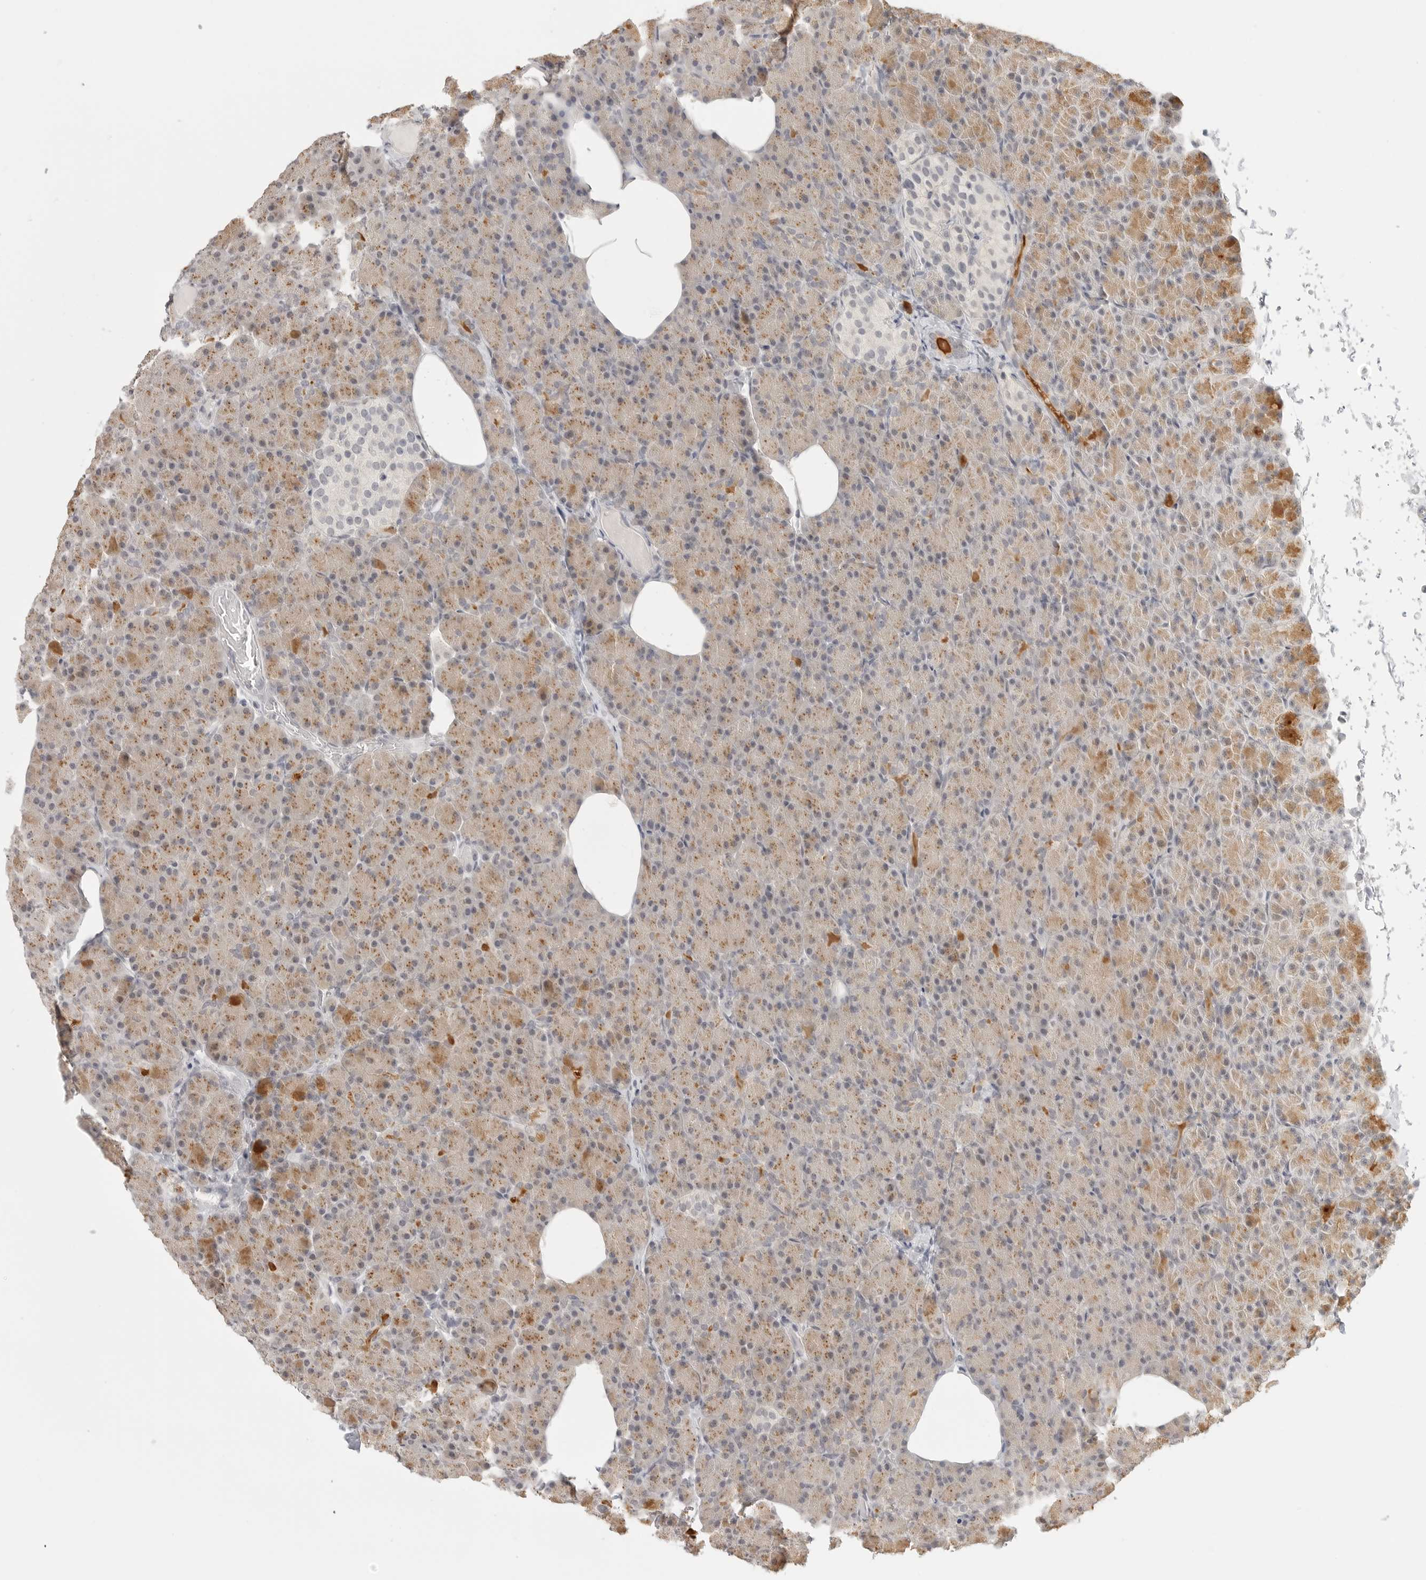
{"staining": {"intensity": "moderate", "quantity": ">75%", "location": "cytoplasmic/membranous"}, "tissue": "pancreas", "cell_type": "Exocrine glandular cells", "image_type": "normal", "snomed": [{"axis": "morphology", "description": "Normal tissue, NOS"}, {"axis": "topography", "description": "Pancreas"}], "caption": "High-power microscopy captured an immunohistochemistry image of benign pancreas, revealing moderate cytoplasmic/membranous positivity in approximately >75% of exocrine glandular cells. (brown staining indicates protein expression, while blue staining denotes nuclei).", "gene": "KLK11", "patient": {"sex": "female", "age": 43}}